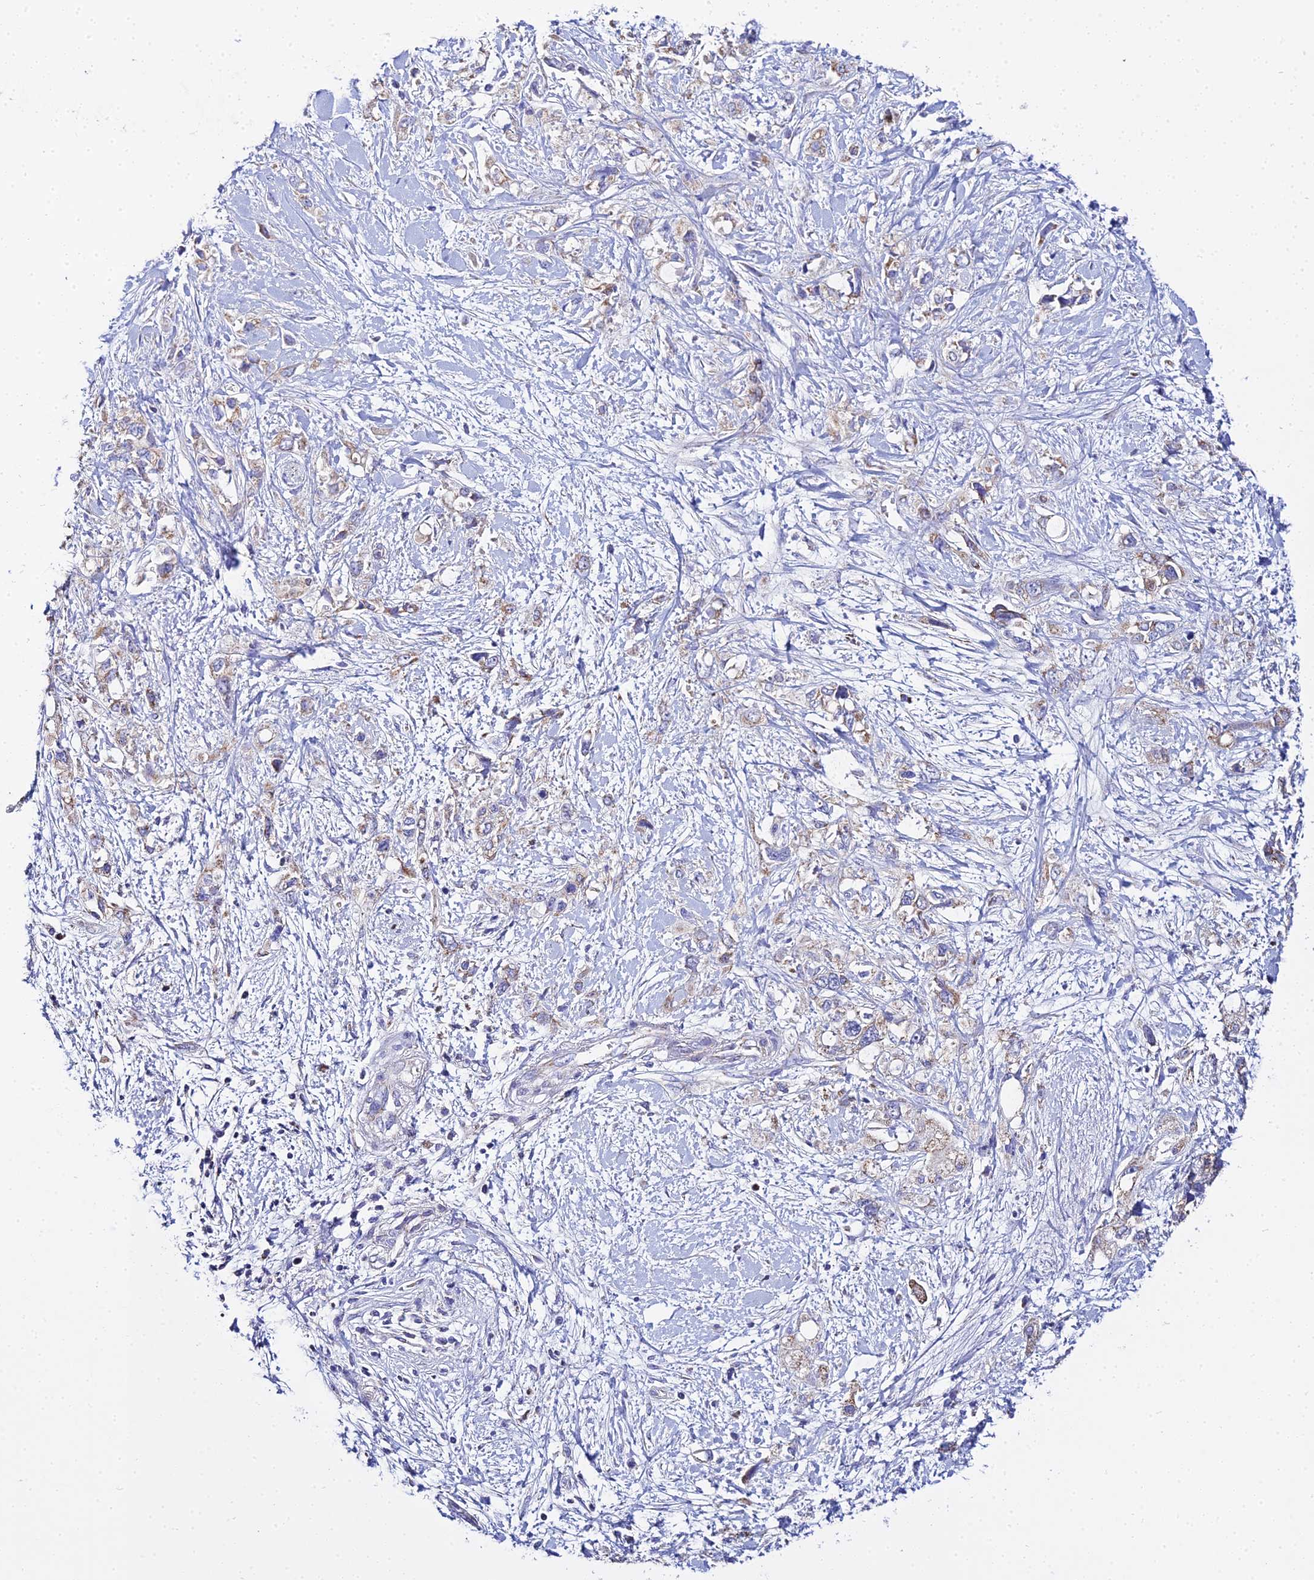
{"staining": {"intensity": "weak", "quantity": "<25%", "location": "cytoplasmic/membranous"}, "tissue": "pancreatic cancer", "cell_type": "Tumor cells", "image_type": "cancer", "snomed": [{"axis": "morphology", "description": "Adenocarcinoma, NOS"}, {"axis": "topography", "description": "Pancreas"}], "caption": "Tumor cells show no significant expression in pancreatic cancer.", "gene": "TYW5", "patient": {"sex": "female", "age": 56}}